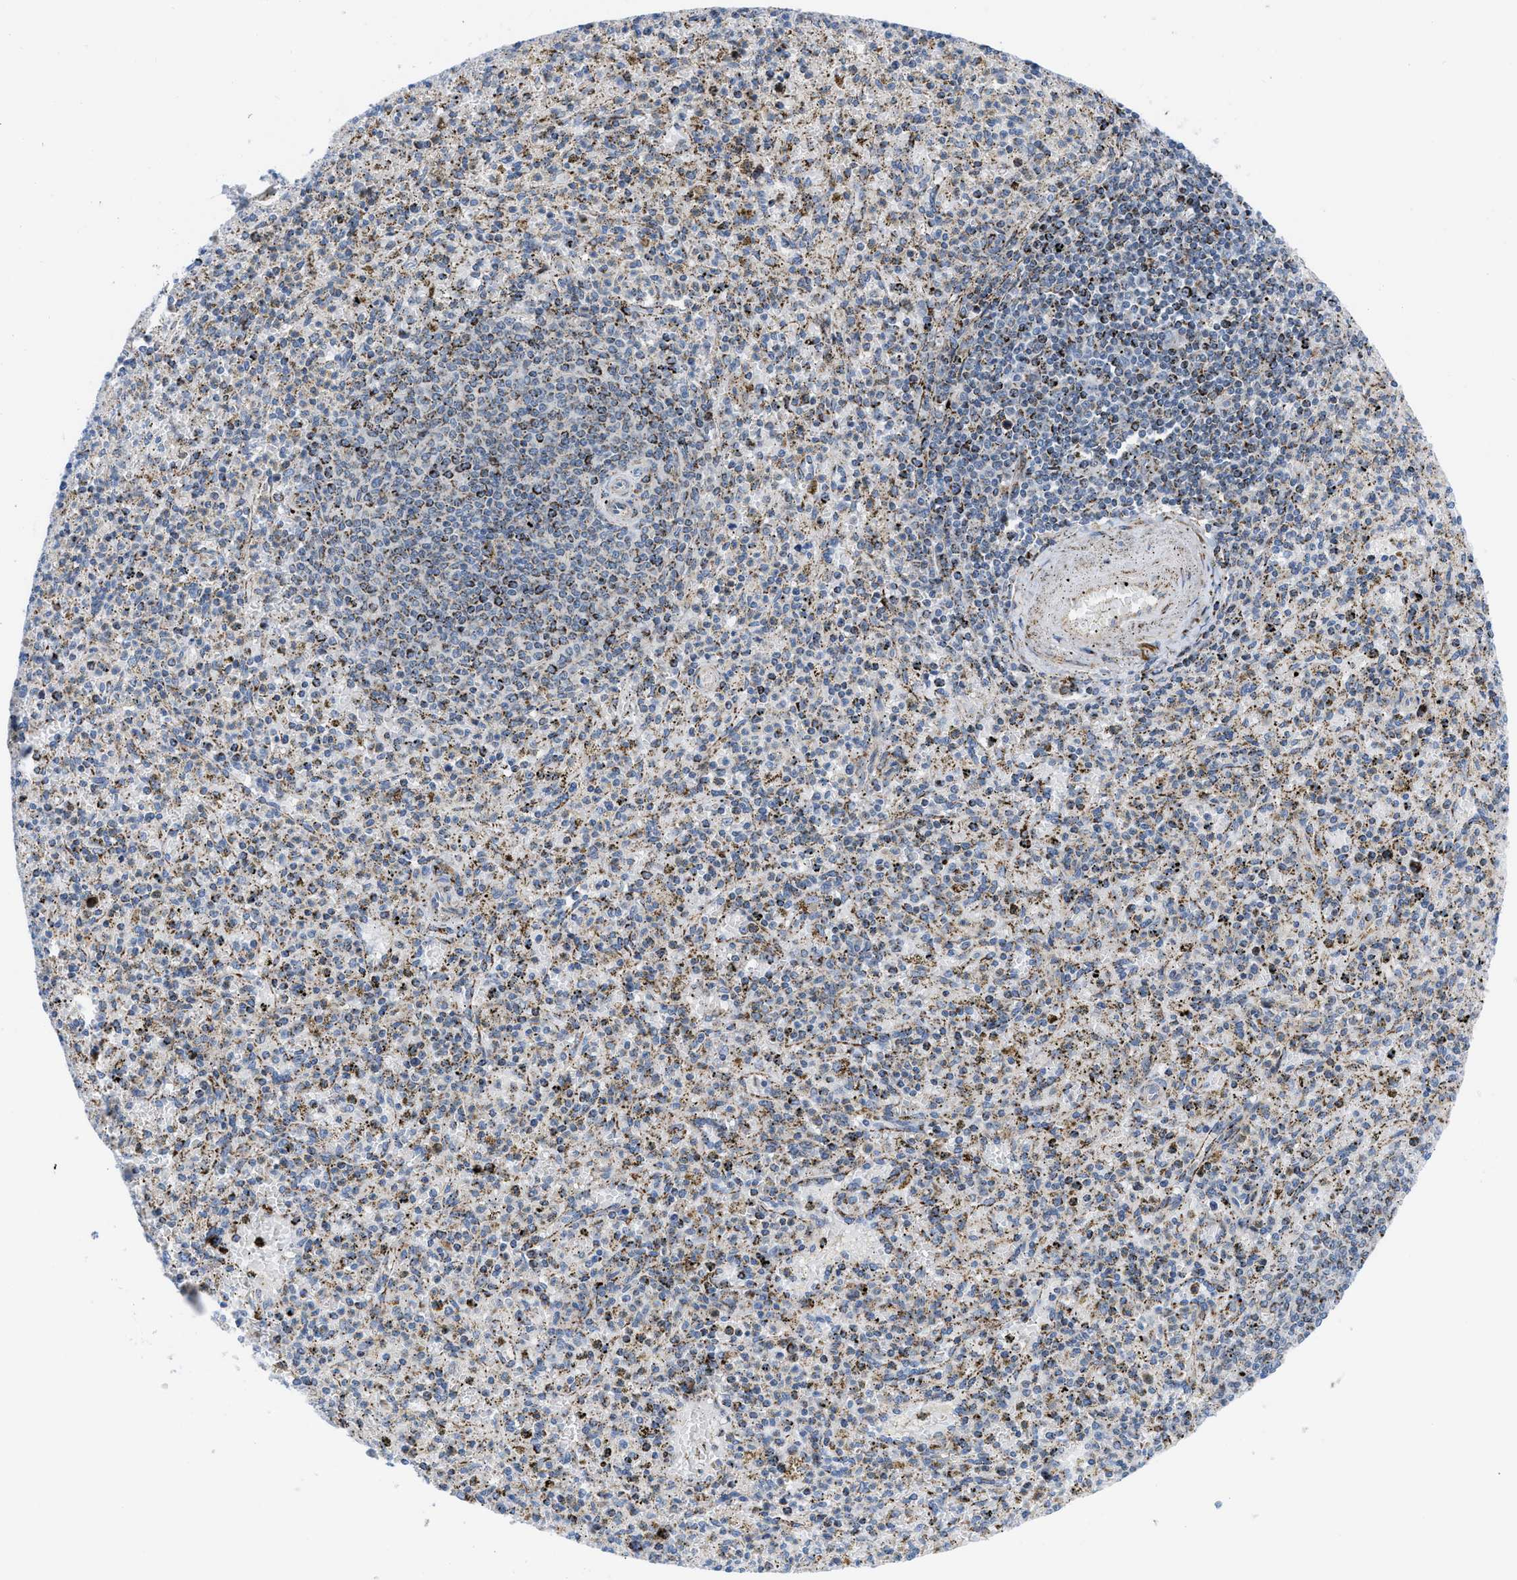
{"staining": {"intensity": "moderate", "quantity": "25%-75%", "location": "cytoplasmic/membranous"}, "tissue": "spleen", "cell_type": "Cells in red pulp", "image_type": "normal", "snomed": [{"axis": "morphology", "description": "Normal tissue, NOS"}, {"axis": "topography", "description": "Spleen"}], "caption": "This image shows normal spleen stained with immunohistochemistry (IHC) to label a protein in brown. The cytoplasmic/membranous of cells in red pulp show moderate positivity for the protein. Nuclei are counter-stained blue.", "gene": "RBBP9", "patient": {"sex": "male", "age": 72}}